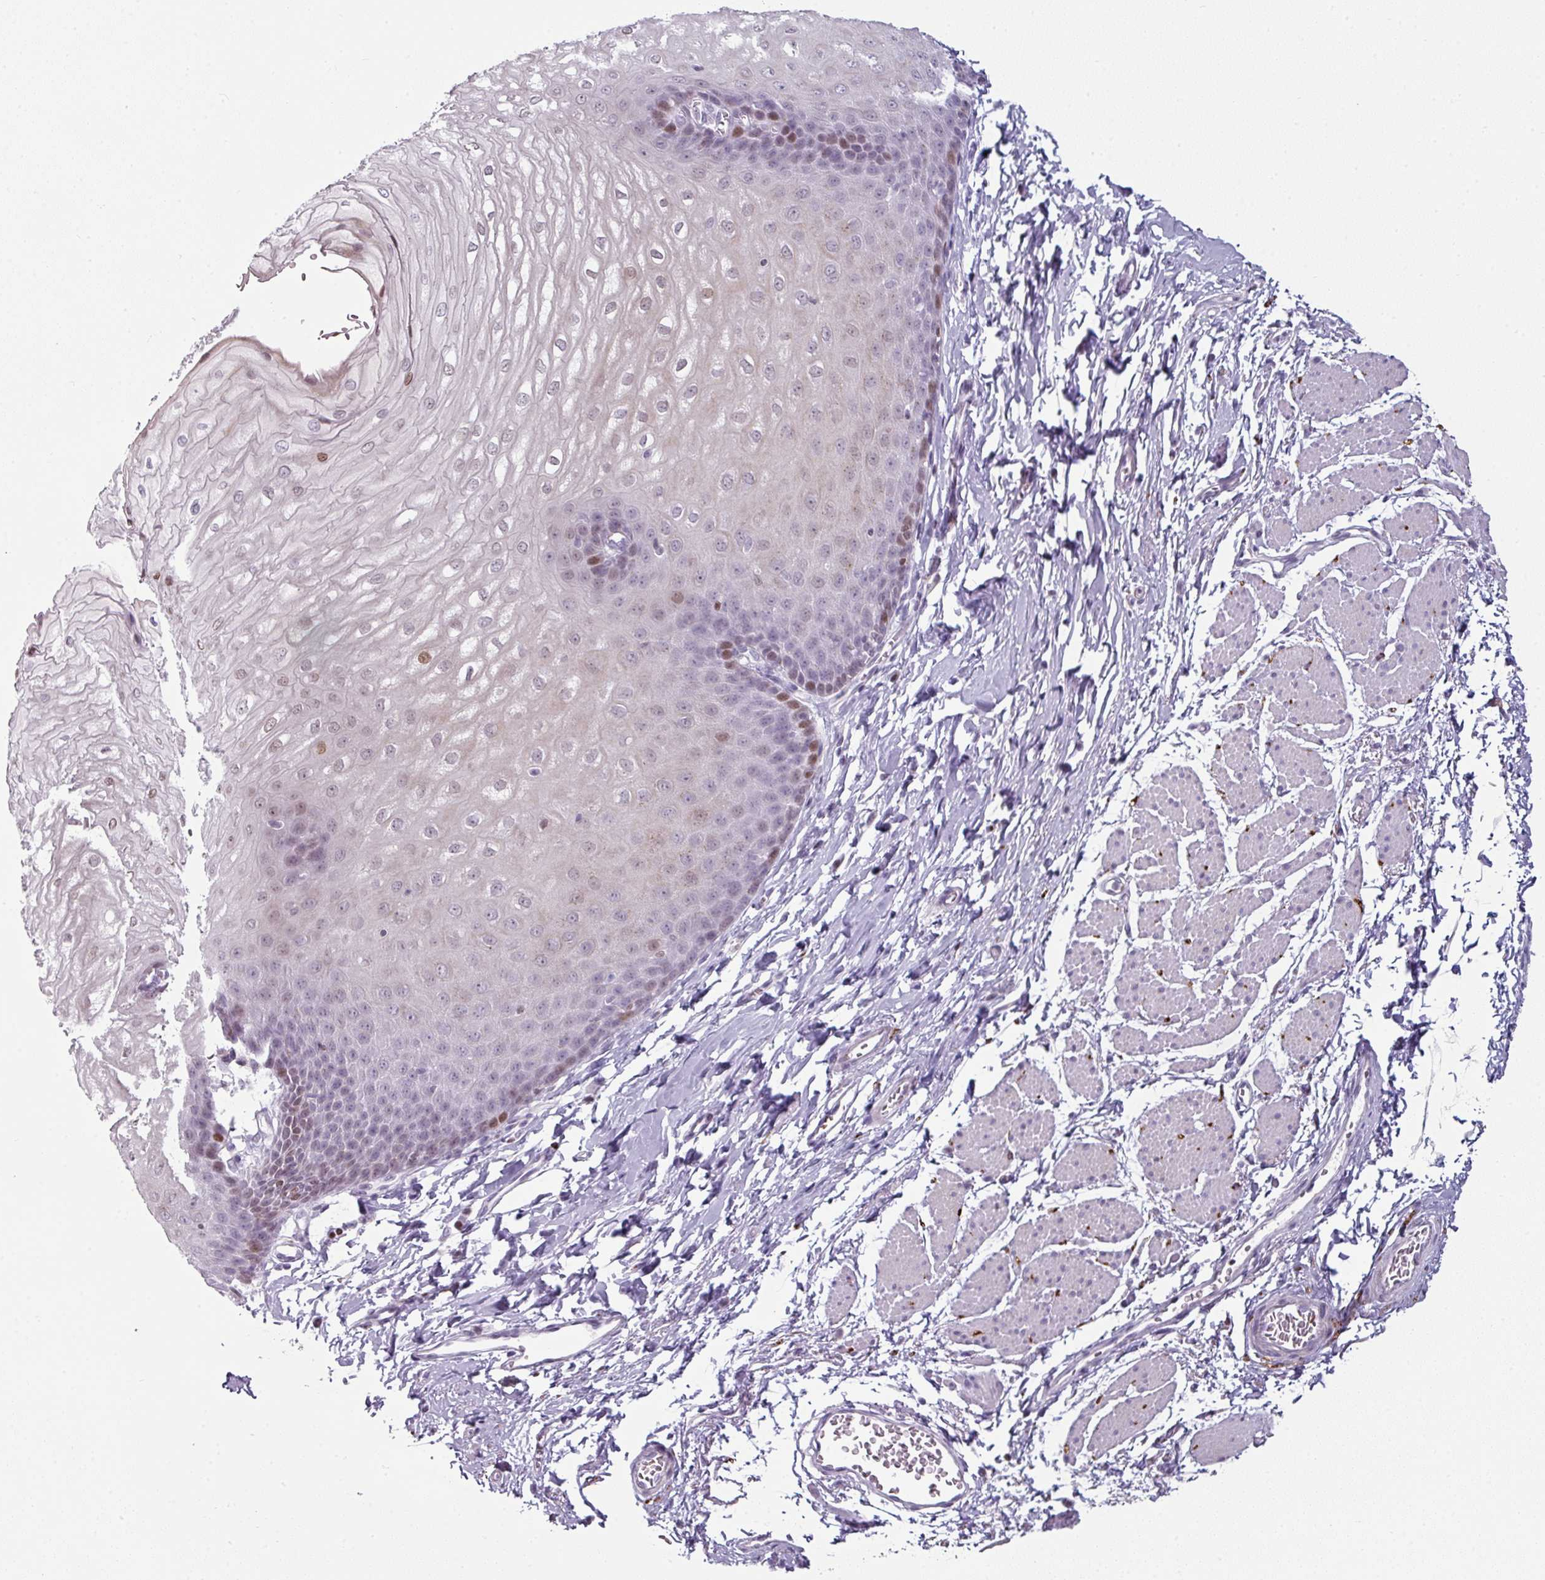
{"staining": {"intensity": "moderate", "quantity": "<25%", "location": "nuclear"}, "tissue": "esophagus", "cell_type": "Squamous epithelial cells", "image_type": "normal", "snomed": [{"axis": "morphology", "description": "Normal tissue, NOS"}, {"axis": "topography", "description": "Esophagus"}], "caption": "IHC staining of normal esophagus, which displays low levels of moderate nuclear expression in approximately <25% of squamous epithelial cells indicating moderate nuclear protein positivity. The staining was performed using DAB (brown) for protein detection and nuclei were counterstained in hematoxylin (blue).", "gene": "SYT8", "patient": {"sex": "male", "age": 70}}